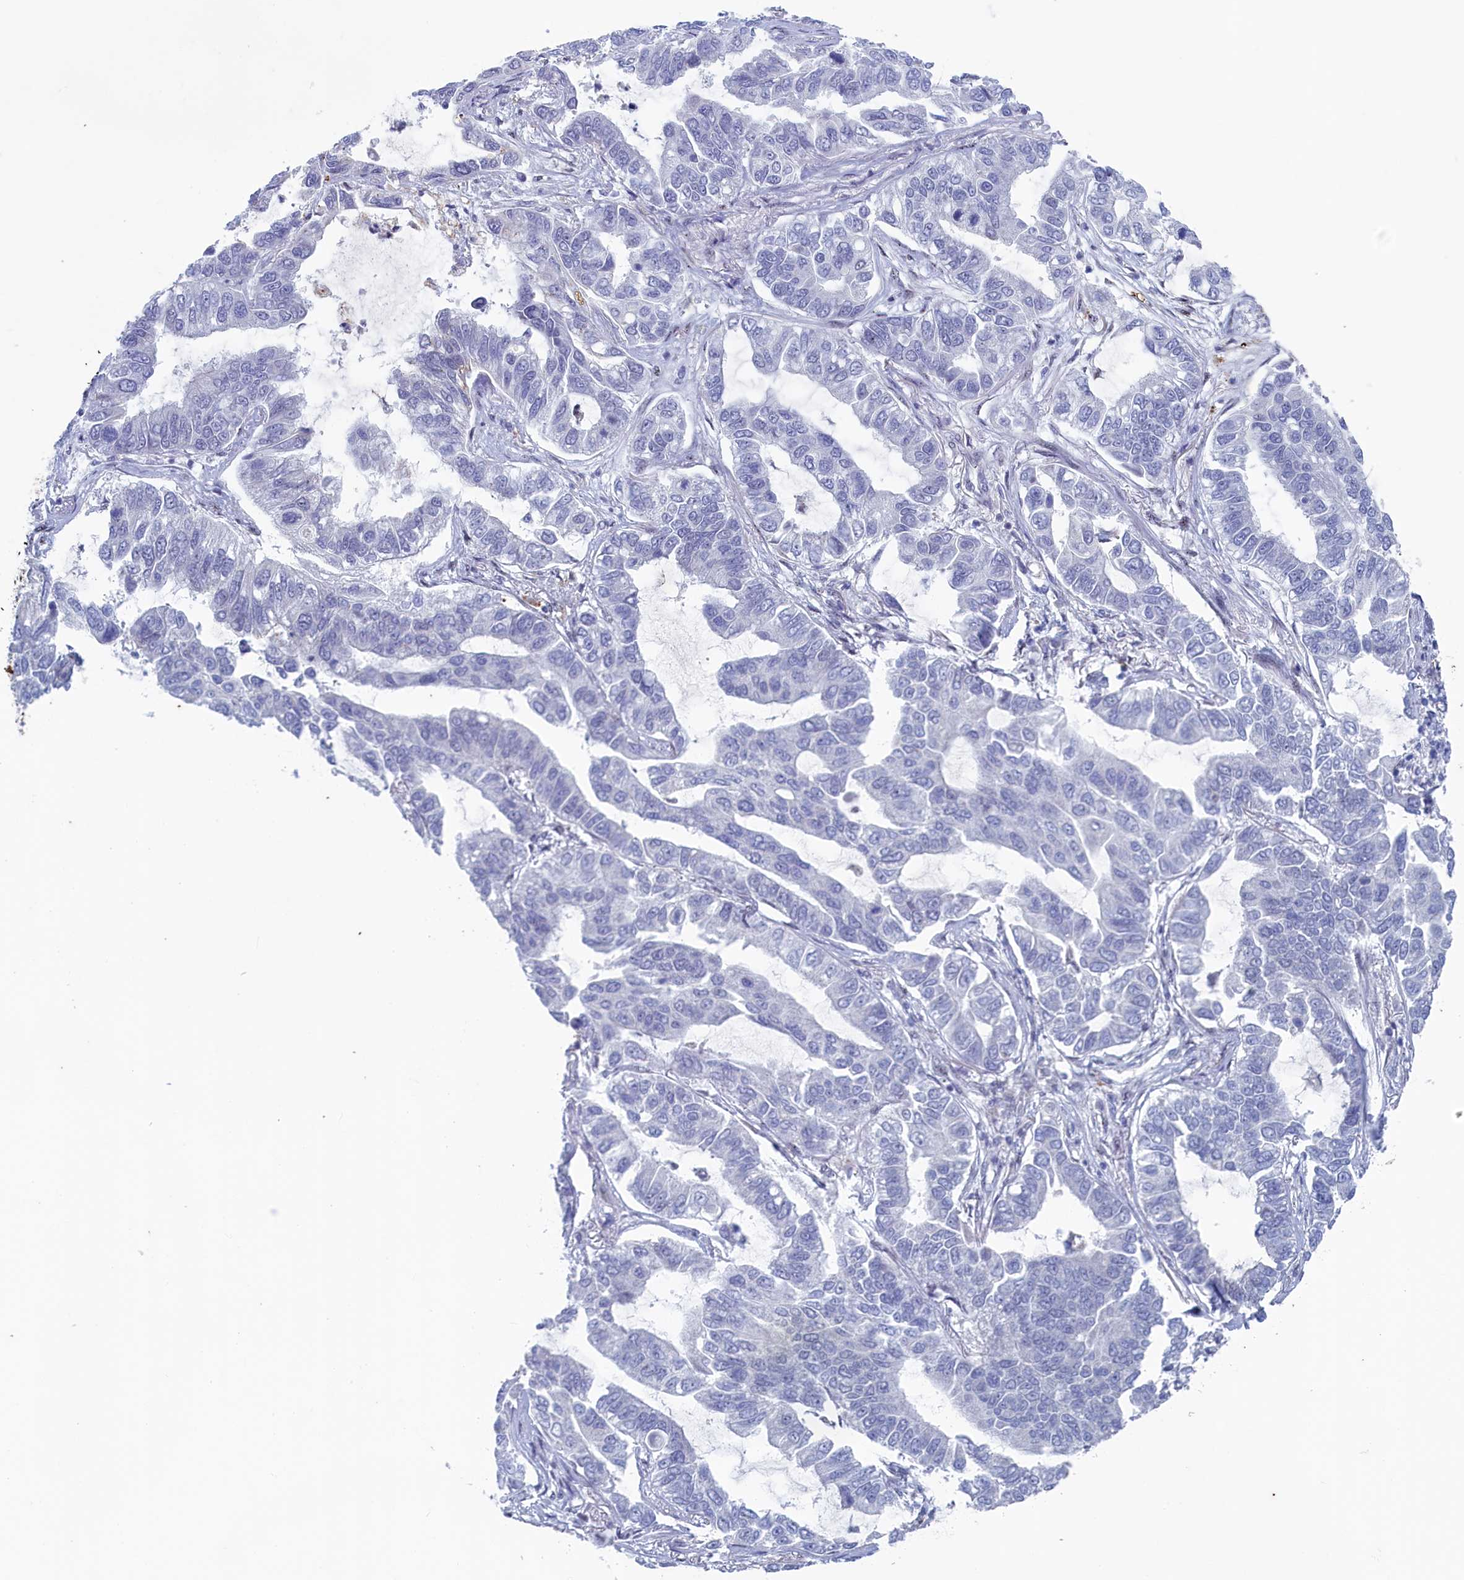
{"staining": {"intensity": "negative", "quantity": "none", "location": "none"}, "tissue": "lung cancer", "cell_type": "Tumor cells", "image_type": "cancer", "snomed": [{"axis": "morphology", "description": "Adenocarcinoma, NOS"}, {"axis": "topography", "description": "Lung"}], "caption": "There is no significant expression in tumor cells of adenocarcinoma (lung).", "gene": "WDR76", "patient": {"sex": "male", "age": 64}}